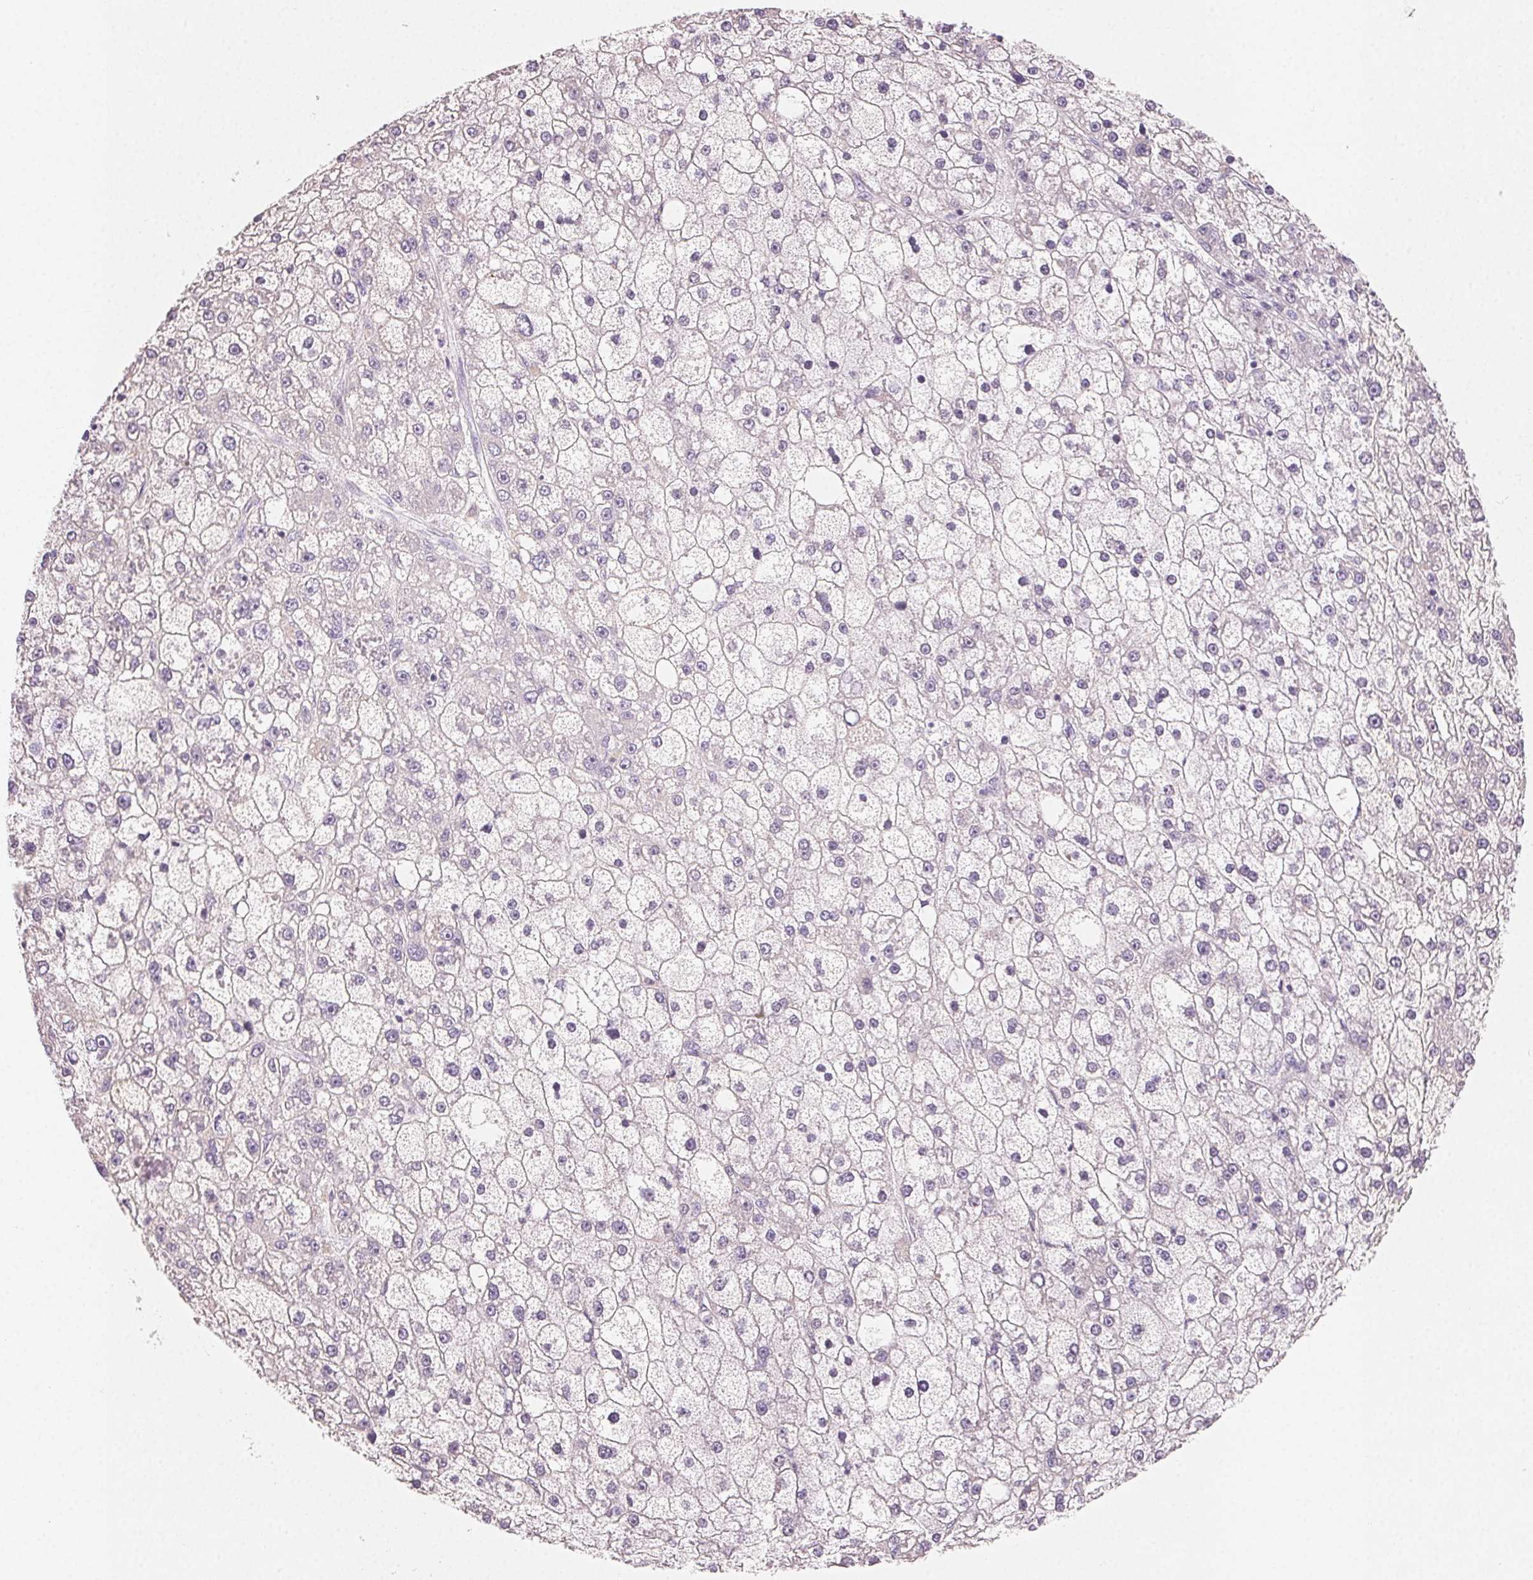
{"staining": {"intensity": "negative", "quantity": "none", "location": "none"}, "tissue": "liver cancer", "cell_type": "Tumor cells", "image_type": "cancer", "snomed": [{"axis": "morphology", "description": "Carcinoma, Hepatocellular, NOS"}, {"axis": "topography", "description": "Liver"}], "caption": "The image demonstrates no significant staining in tumor cells of hepatocellular carcinoma (liver).", "gene": "MYBL1", "patient": {"sex": "male", "age": 67}}